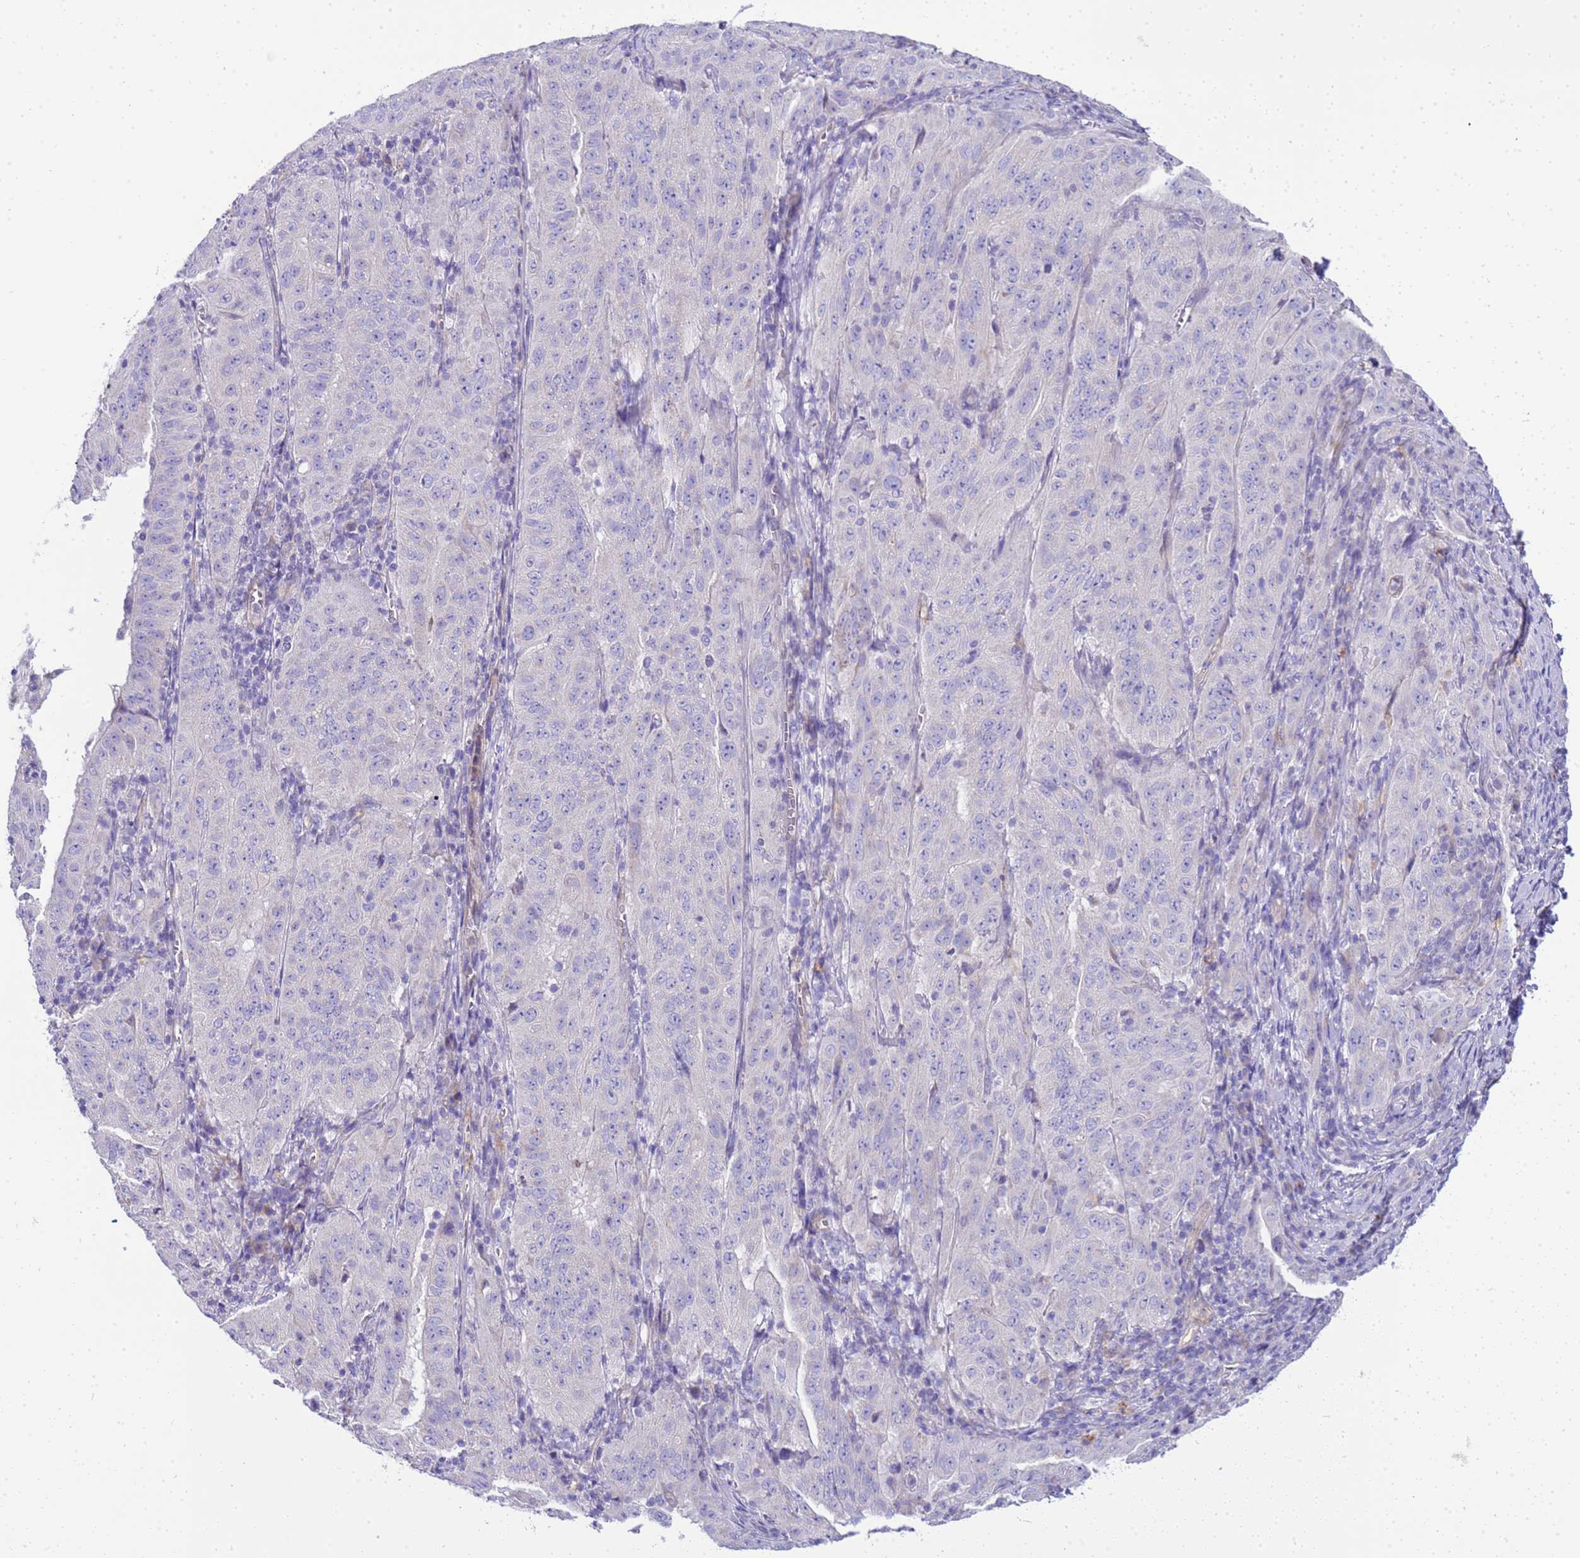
{"staining": {"intensity": "negative", "quantity": "none", "location": "none"}, "tissue": "pancreatic cancer", "cell_type": "Tumor cells", "image_type": "cancer", "snomed": [{"axis": "morphology", "description": "Adenocarcinoma, NOS"}, {"axis": "topography", "description": "Pancreas"}], "caption": "Micrograph shows no significant protein positivity in tumor cells of pancreatic cancer (adenocarcinoma).", "gene": "RIPPLY2", "patient": {"sex": "male", "age": 63}}